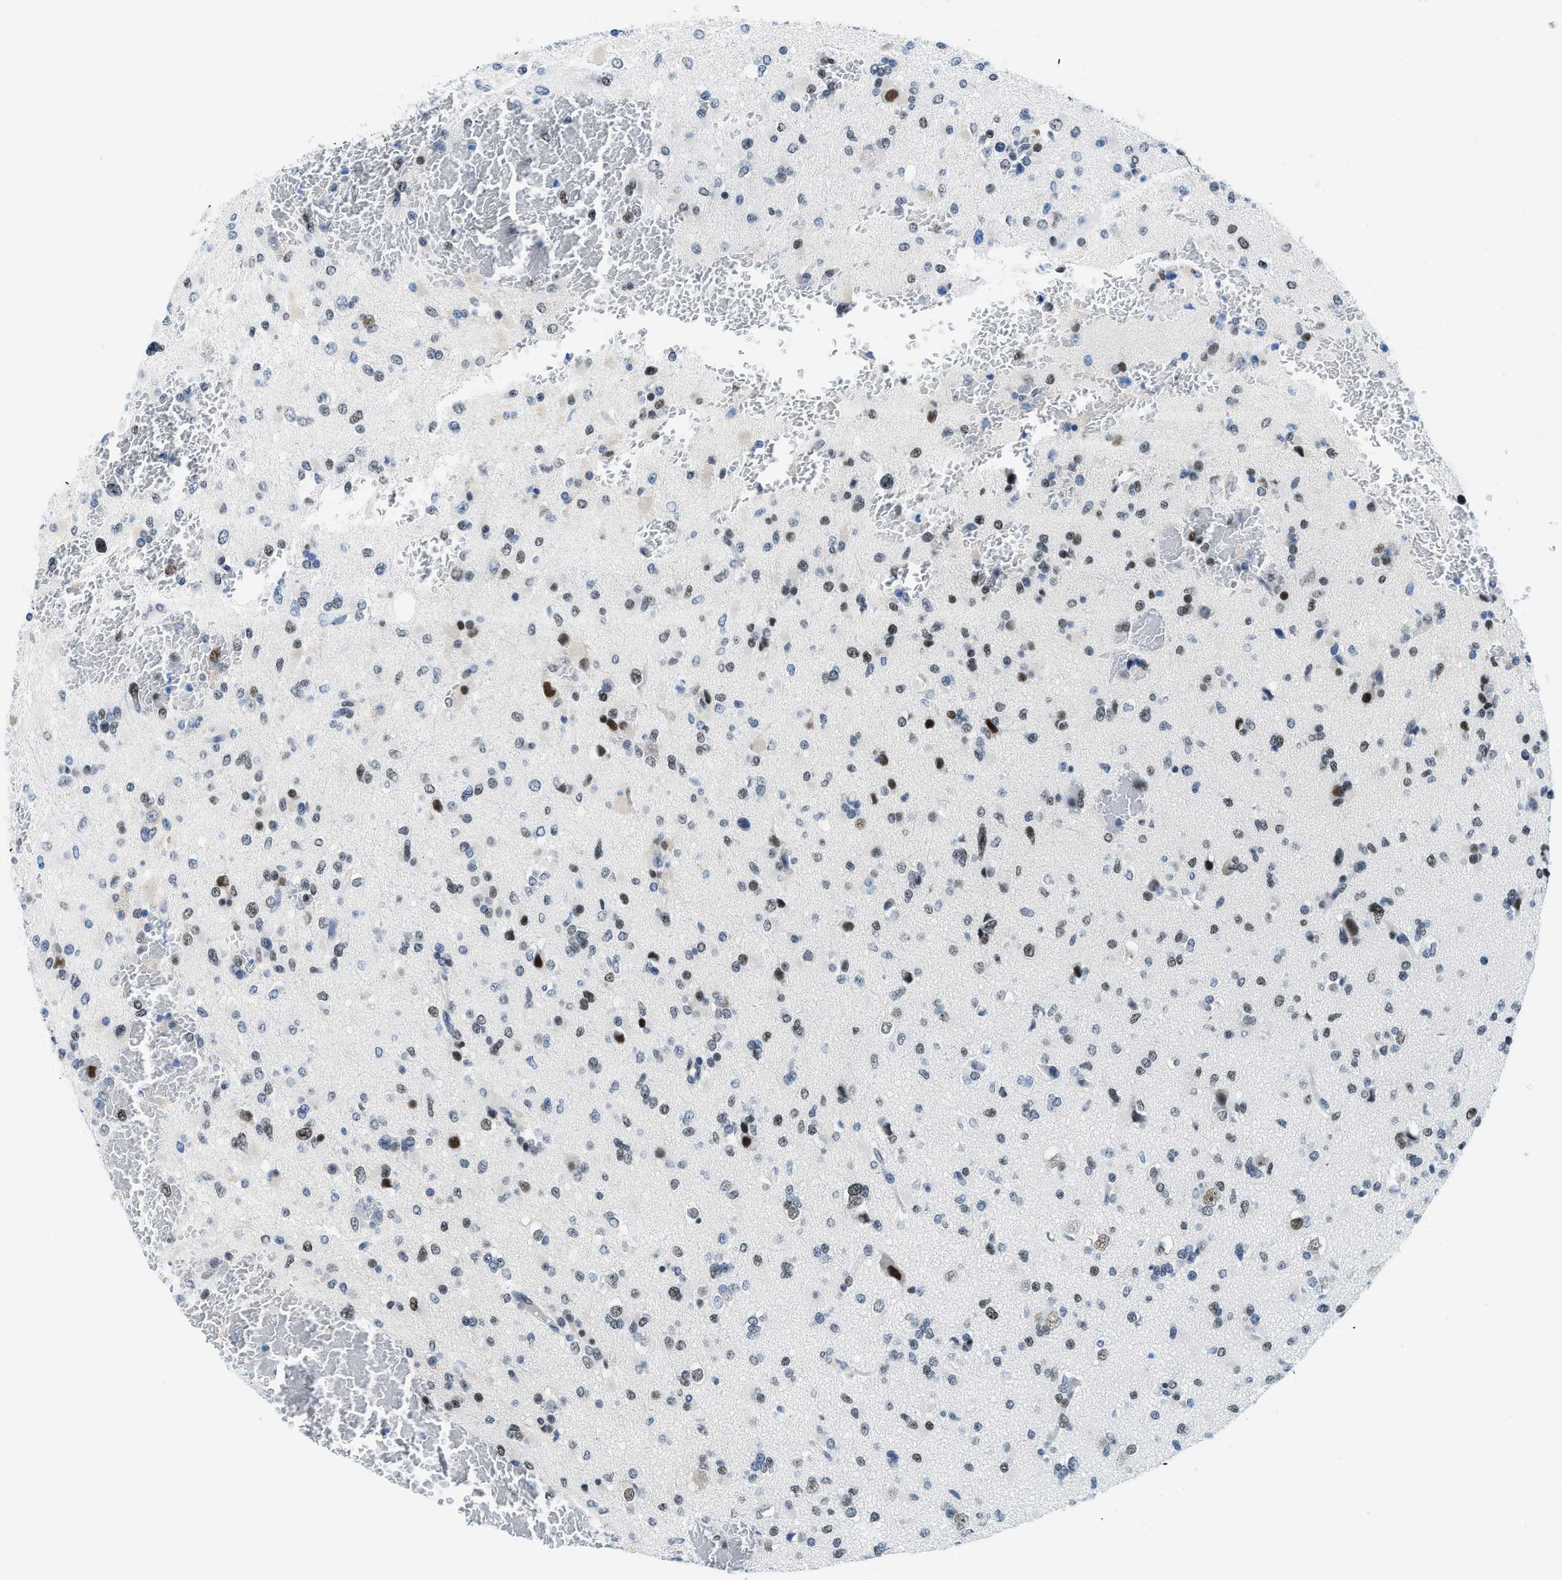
{"staining": {"intensity": "strong", "quantity": "<25%", "location": "nuclear"}, "tissue": "glioma", "cell_type": "Tumor cells", "image_type": "cancer", "snomed": [{"axis": "morphology", "description": "Glioma, malignant, Low grade"}, {"axis": "topography", "description": "Brain"}], "caption": "Immunohistochemical staining of human glioma displays medium levels of strong nuclear protein staining in approximately <25% of tumor cells. (IHC, brightfield microscopy, high magnification).", "gene": "SMARCAD1", "patient": {"sex": "female", "age": 22}}